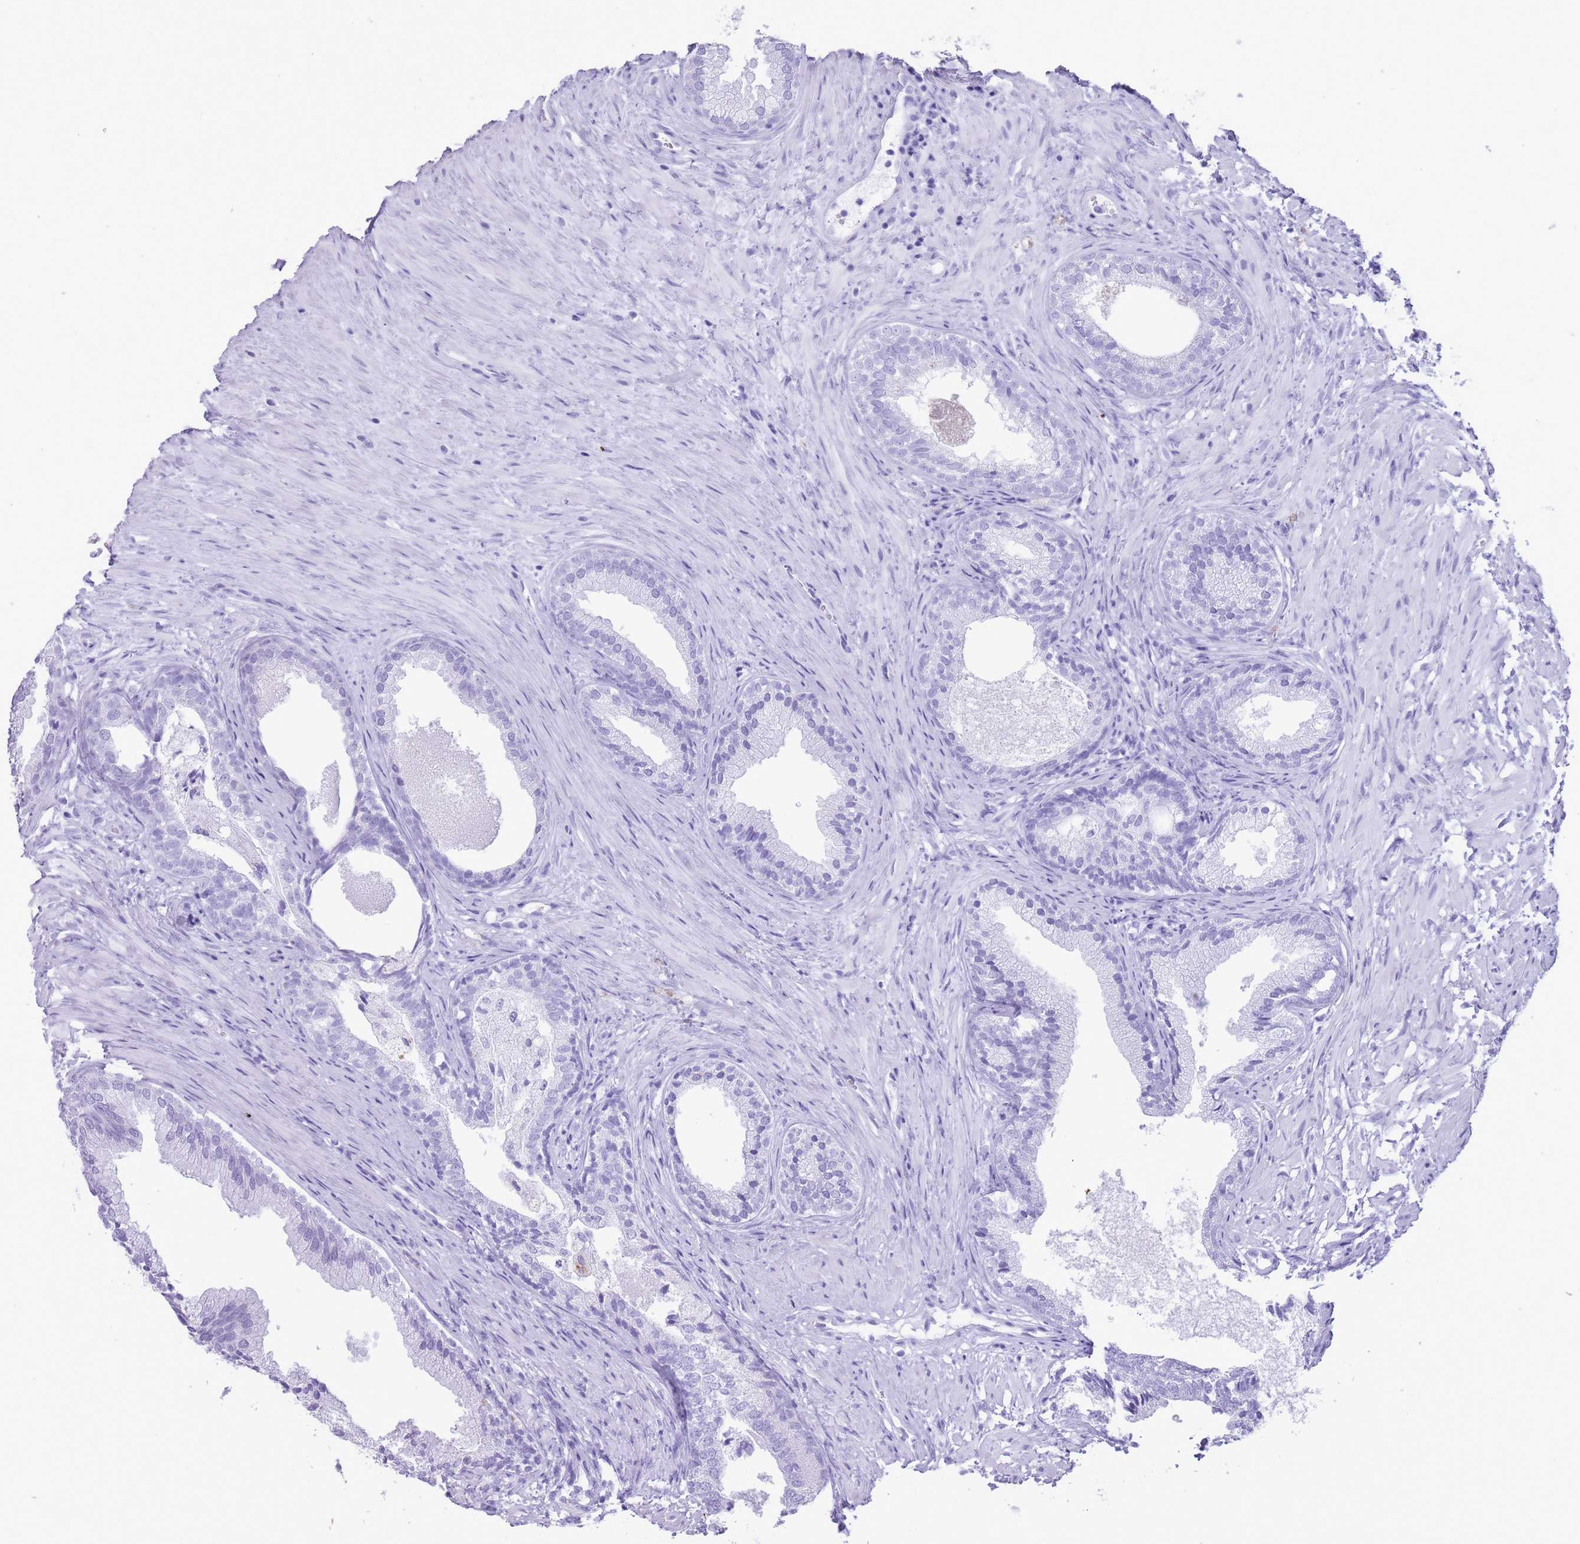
{"staining": {"intensity": "negative", "quantity": "none", "location": "none"}, "tissue": "prostate", "cell_type": "Glandular cells", "image_type": "normal", "snomed": [{"axis": "morphology", "description": "Normal tissue, NOS"}, {"axis": "topography", "description": "Prostate"}], "caption": "Micrograph shows no significant protein expression in glandular cells of normal prostate. The staining was performed using DAB (3,3'-diaminobenzidine) to visualize the protein expression in brown, while the nuclei were stained in blue with hematoxylin (Magnification: 20x).", "gene": "OR4F16", "patient": {"sex": "male", "age": 76}}